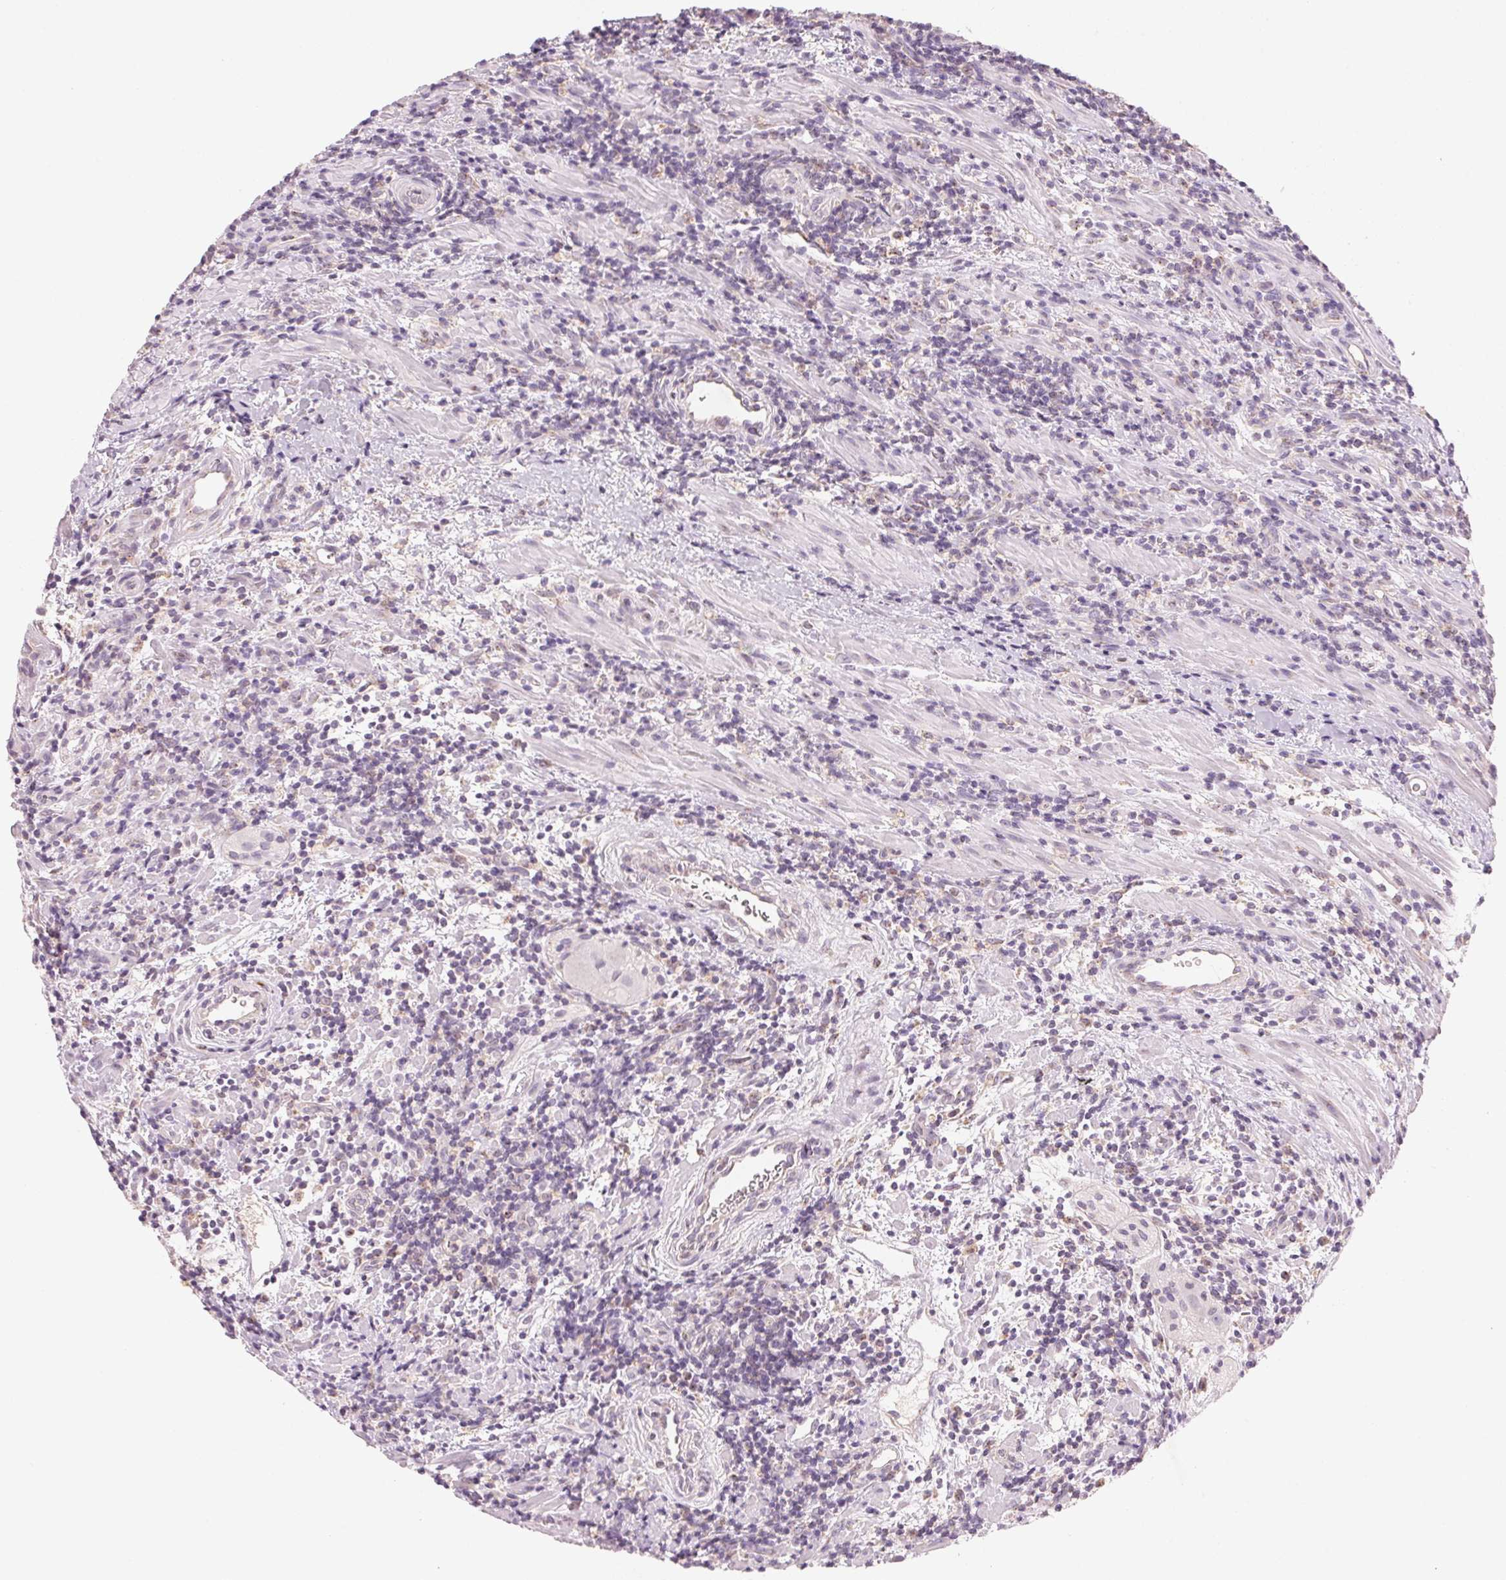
{"staining": {"intensity": "negative", "quantity": "none", "location": "none"}, "tissue": "lymphoma", "cell_type": "Tumor cells", "image_type": "cancer", "snomed": [{"axis": "morphology", "description": "Malignant lymphoma, non-Hodgkin's type, High grade"}, {"axis": "topography", "description": "Small intestine"}], "caption": "High magnification brightfield microscopy of high-grade malignant lymphoma, non-Hodgkin's type stained with DAB (3,3'-diaminobenzidine) (brown) and counterstained with hematoxylin (blue): tumor cells show no significant staining.", "gene": "HOXB13", "patient": {"sex": "female", "age": 56}}